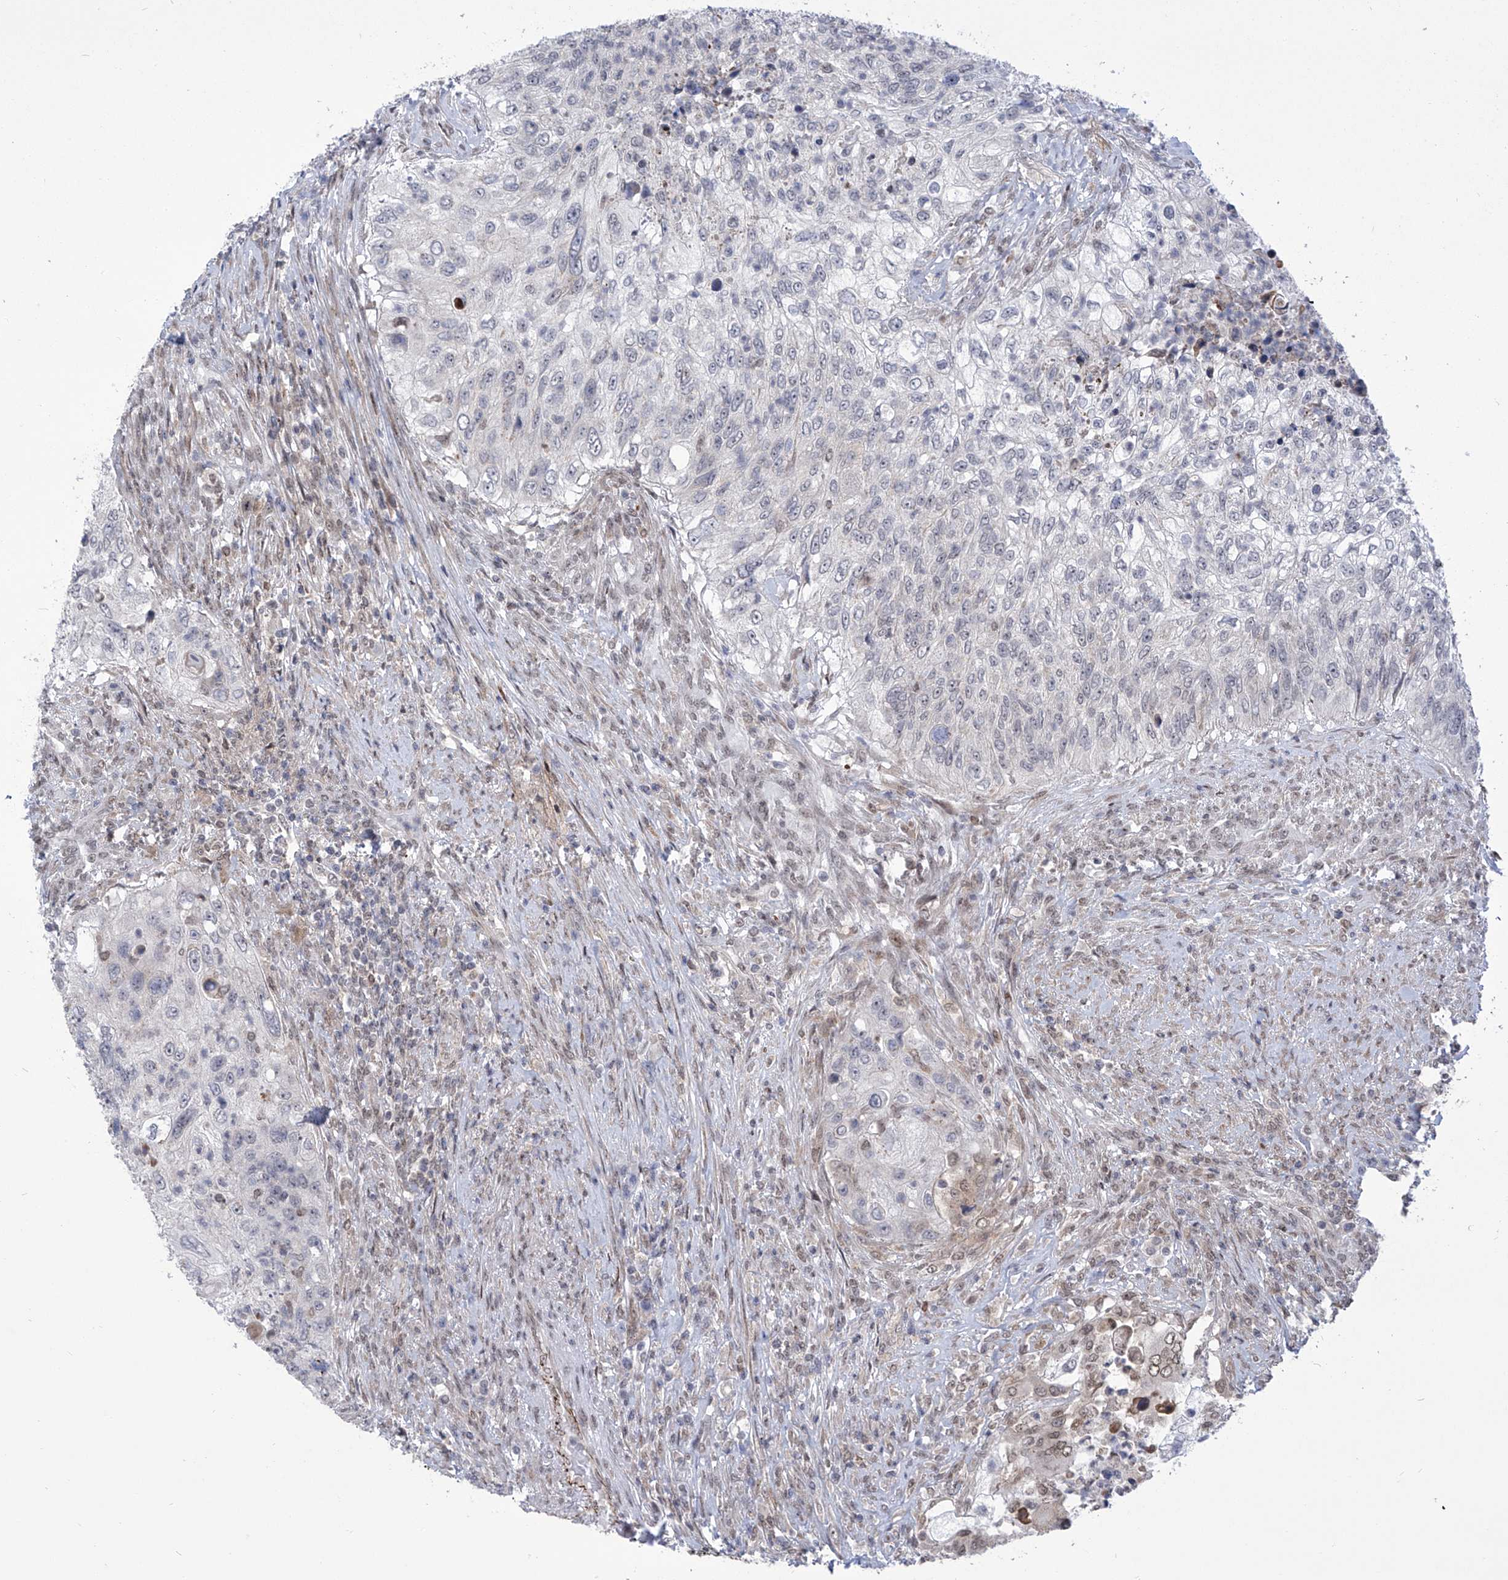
{"staining": {"intensity": "negative", "quantity": "none", "location": "none"}, "tissue": "urothelial cancer", "cell_type": "Tumor cells", "image_type": "cancer", "snomed": [{"axis": "morphology", "description": "Urothelial carcinoma, High grade"}, {"axis": "topography", "description": "Urinary bladder"}], "caption": "Histopathology image shows no protein expression in tumor cells of urothelial cancer tissue.", "gene": "CEP290", "patient": {"sex": "female", "age": 60}}